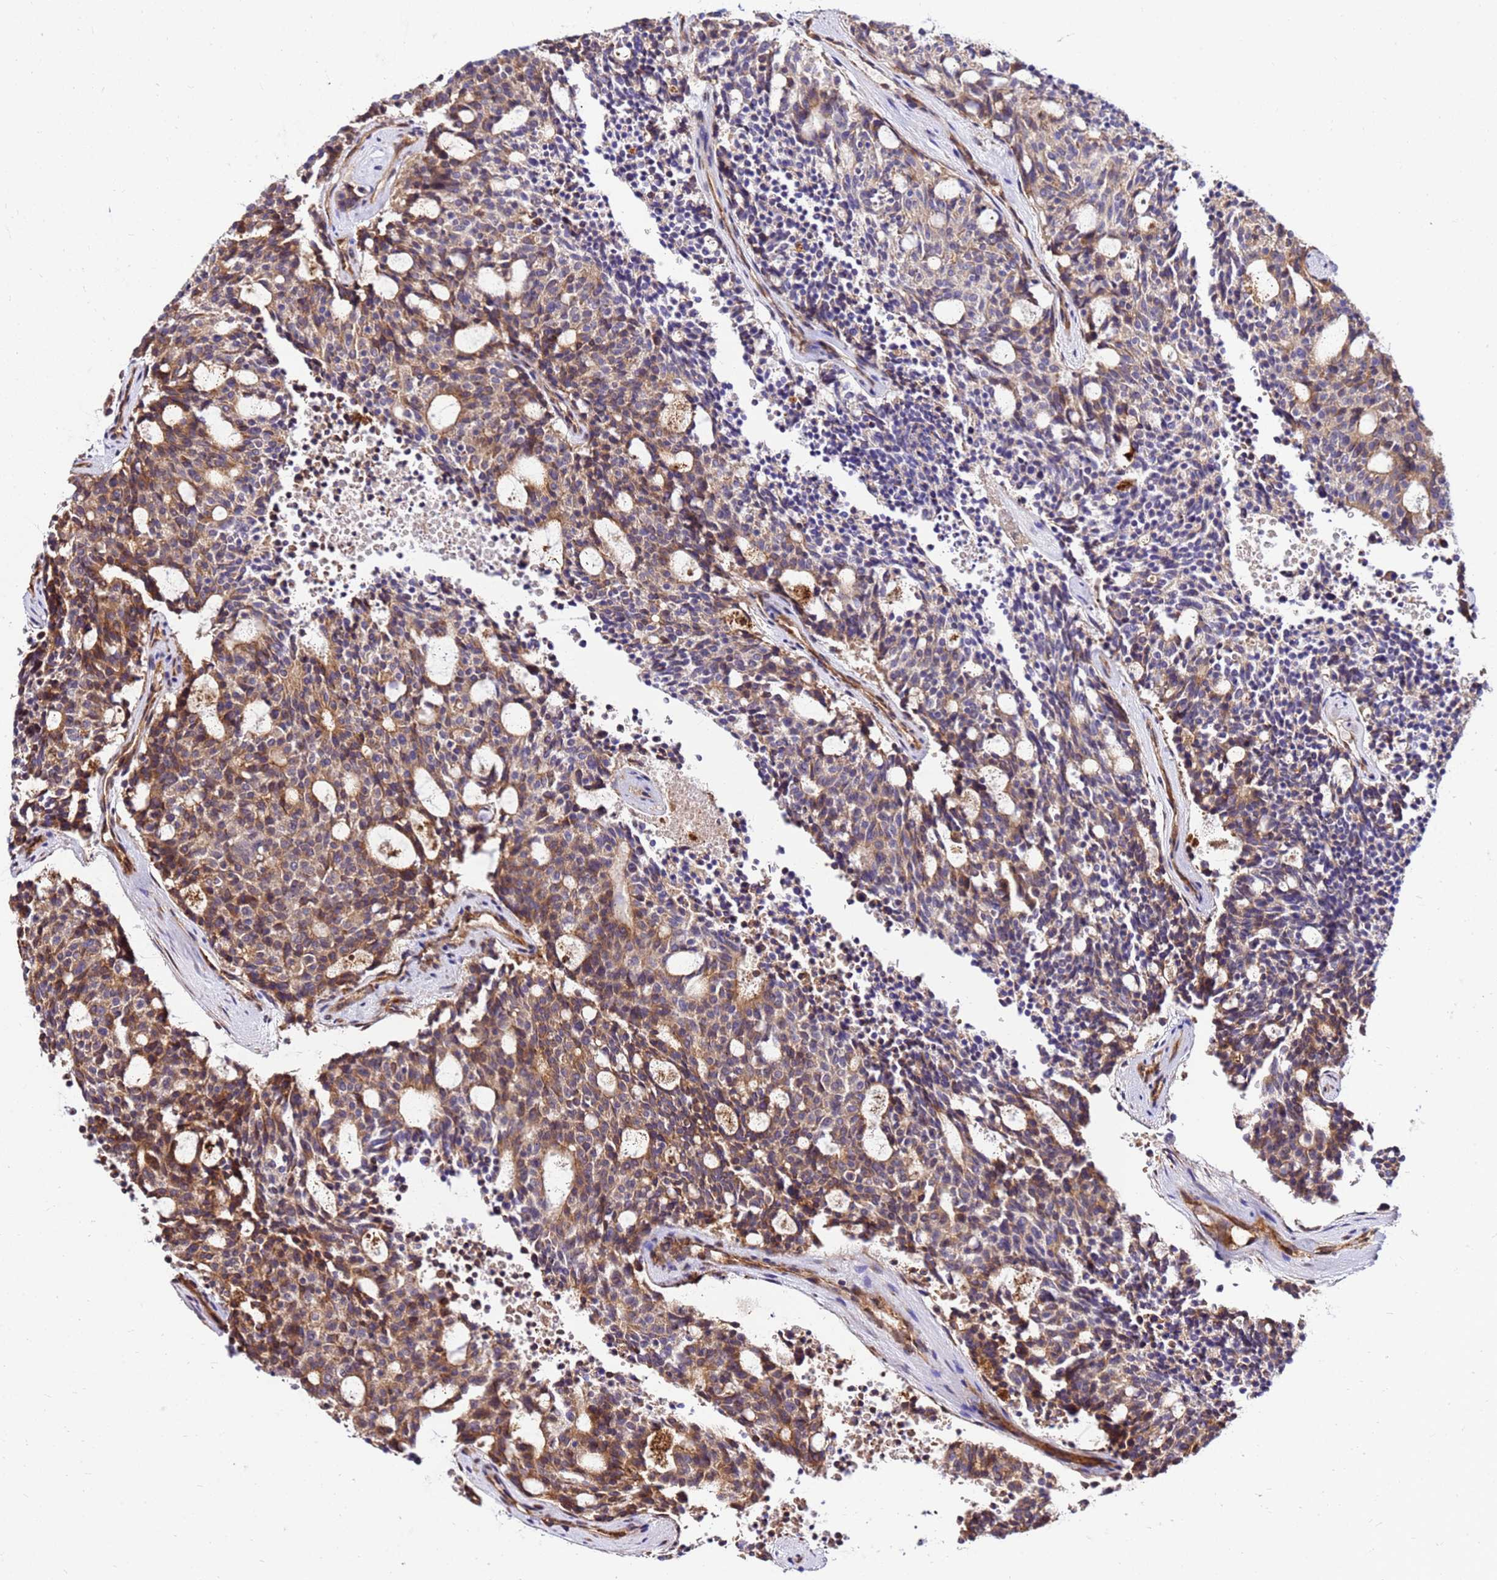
{"staining": {"intensity": "moderate", "quantity": "25%-75%", "location": "cytoplasmic/membranous"}, "tissue": "carcinoid", "cell_type": "Tumor cells", "image_type": "cancer", "snomed": [{"axis": "morphology", "description": "Carcinoid, malignant, NOS"}, {"axis": "topography", "description": "Pancreas"}], "caption": "Protein analysis of carcinoid (malignant) tissue reveals moderate cytoplasmic/membranous staining in approximately 25%-75% of tumor cells.", "gene": "WWC2", "patient": {"sex": "female", "age": 54}}